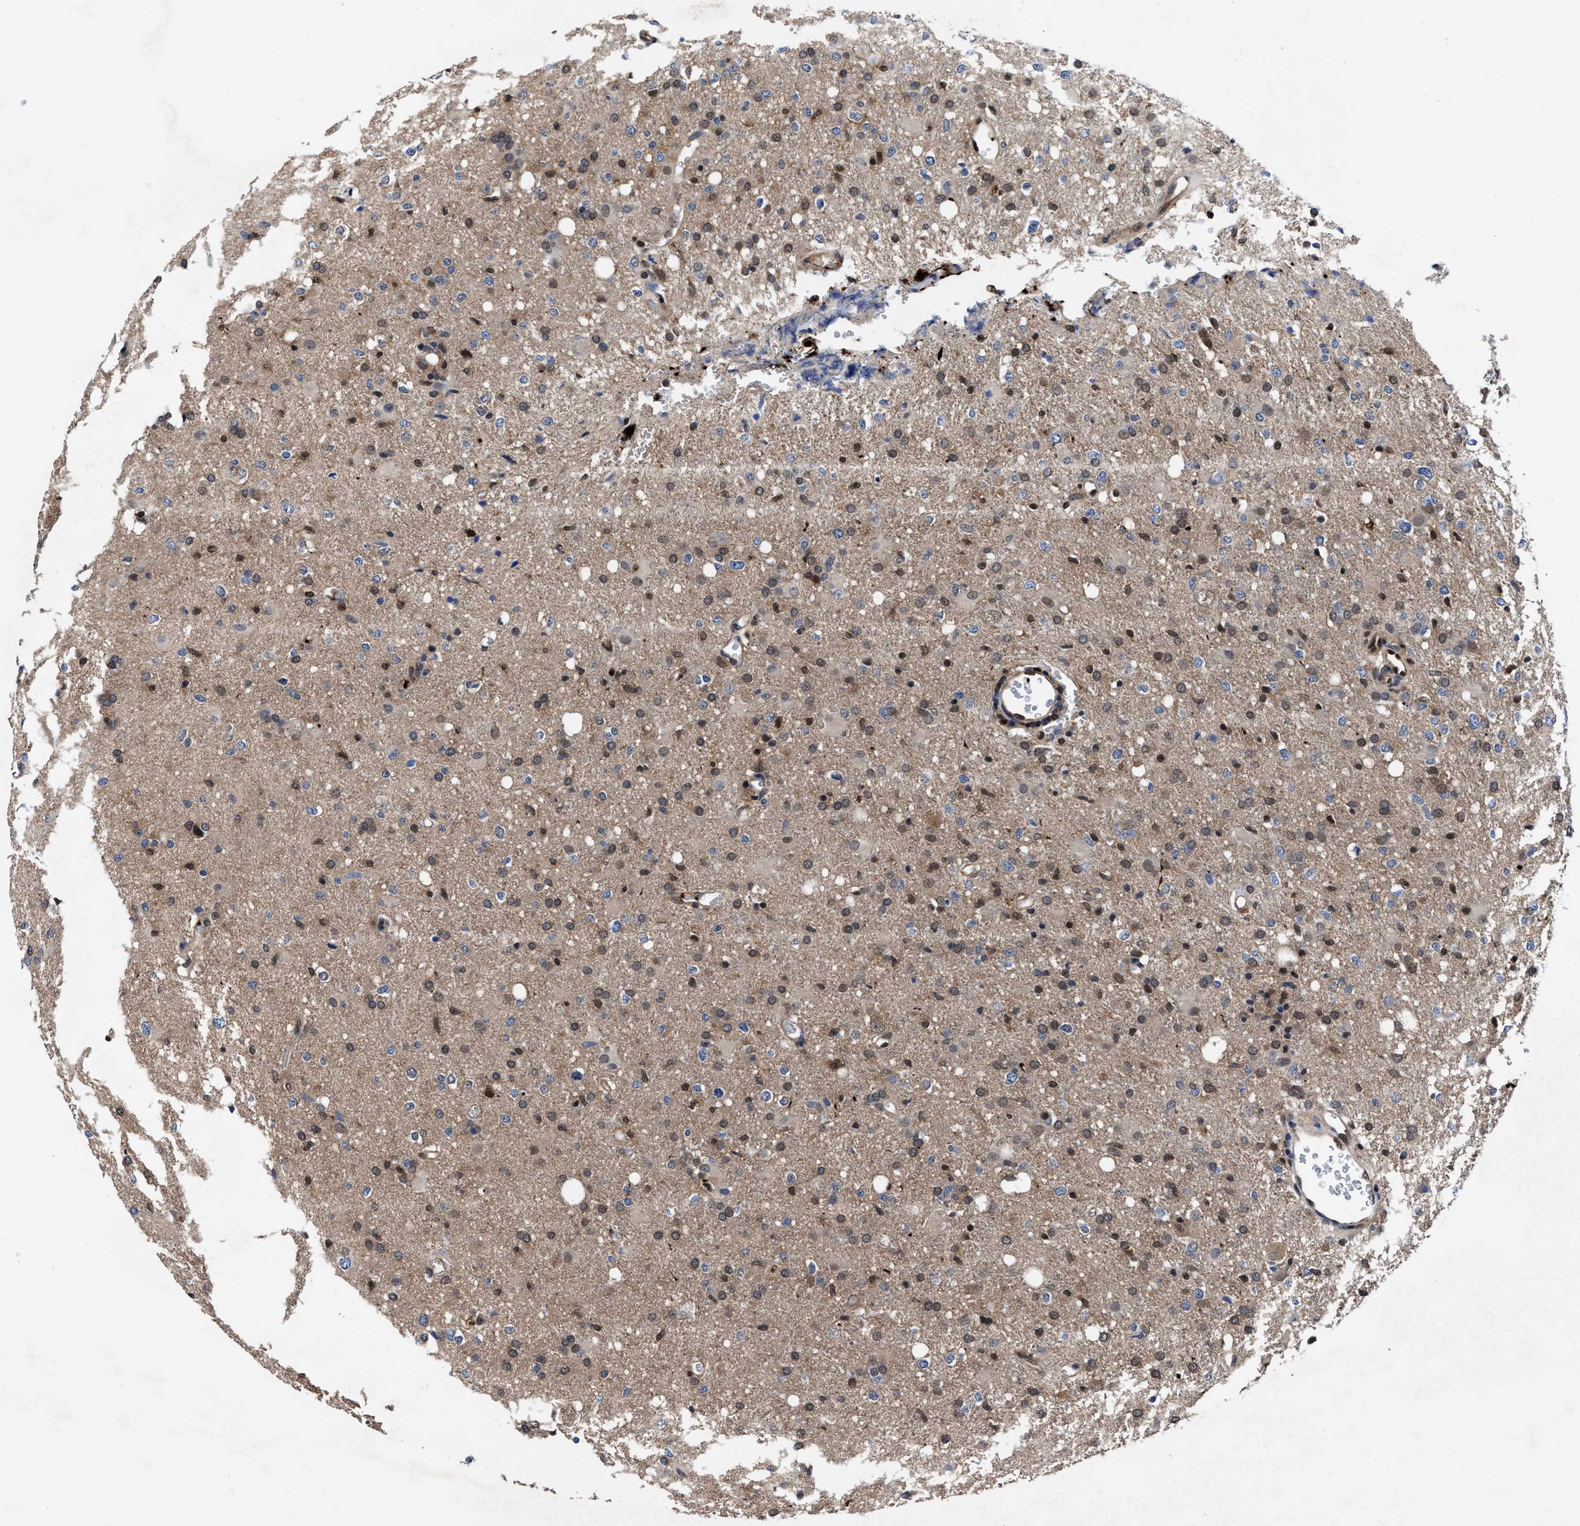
{"staining": {"intensity": "weak", "quantity": "25%-75%", "location": "cytoplasmic/membranous,nuclear"}, "tissue": "glioma", "cell_type": "Tumor cells", "image_type": "cancer", "snomed": [{"axis": "morphology", "description": "Glioma, malignant, High grade"}, {"axis": "topography", "description": "Brain"}], "caption": "A brown stain highlights weak cytoplasmic/membranous and nuclear expression of a protein in glioma tumor cells.", "gene": "ACLY", "patient": {"sex": "female", "age": 57}}